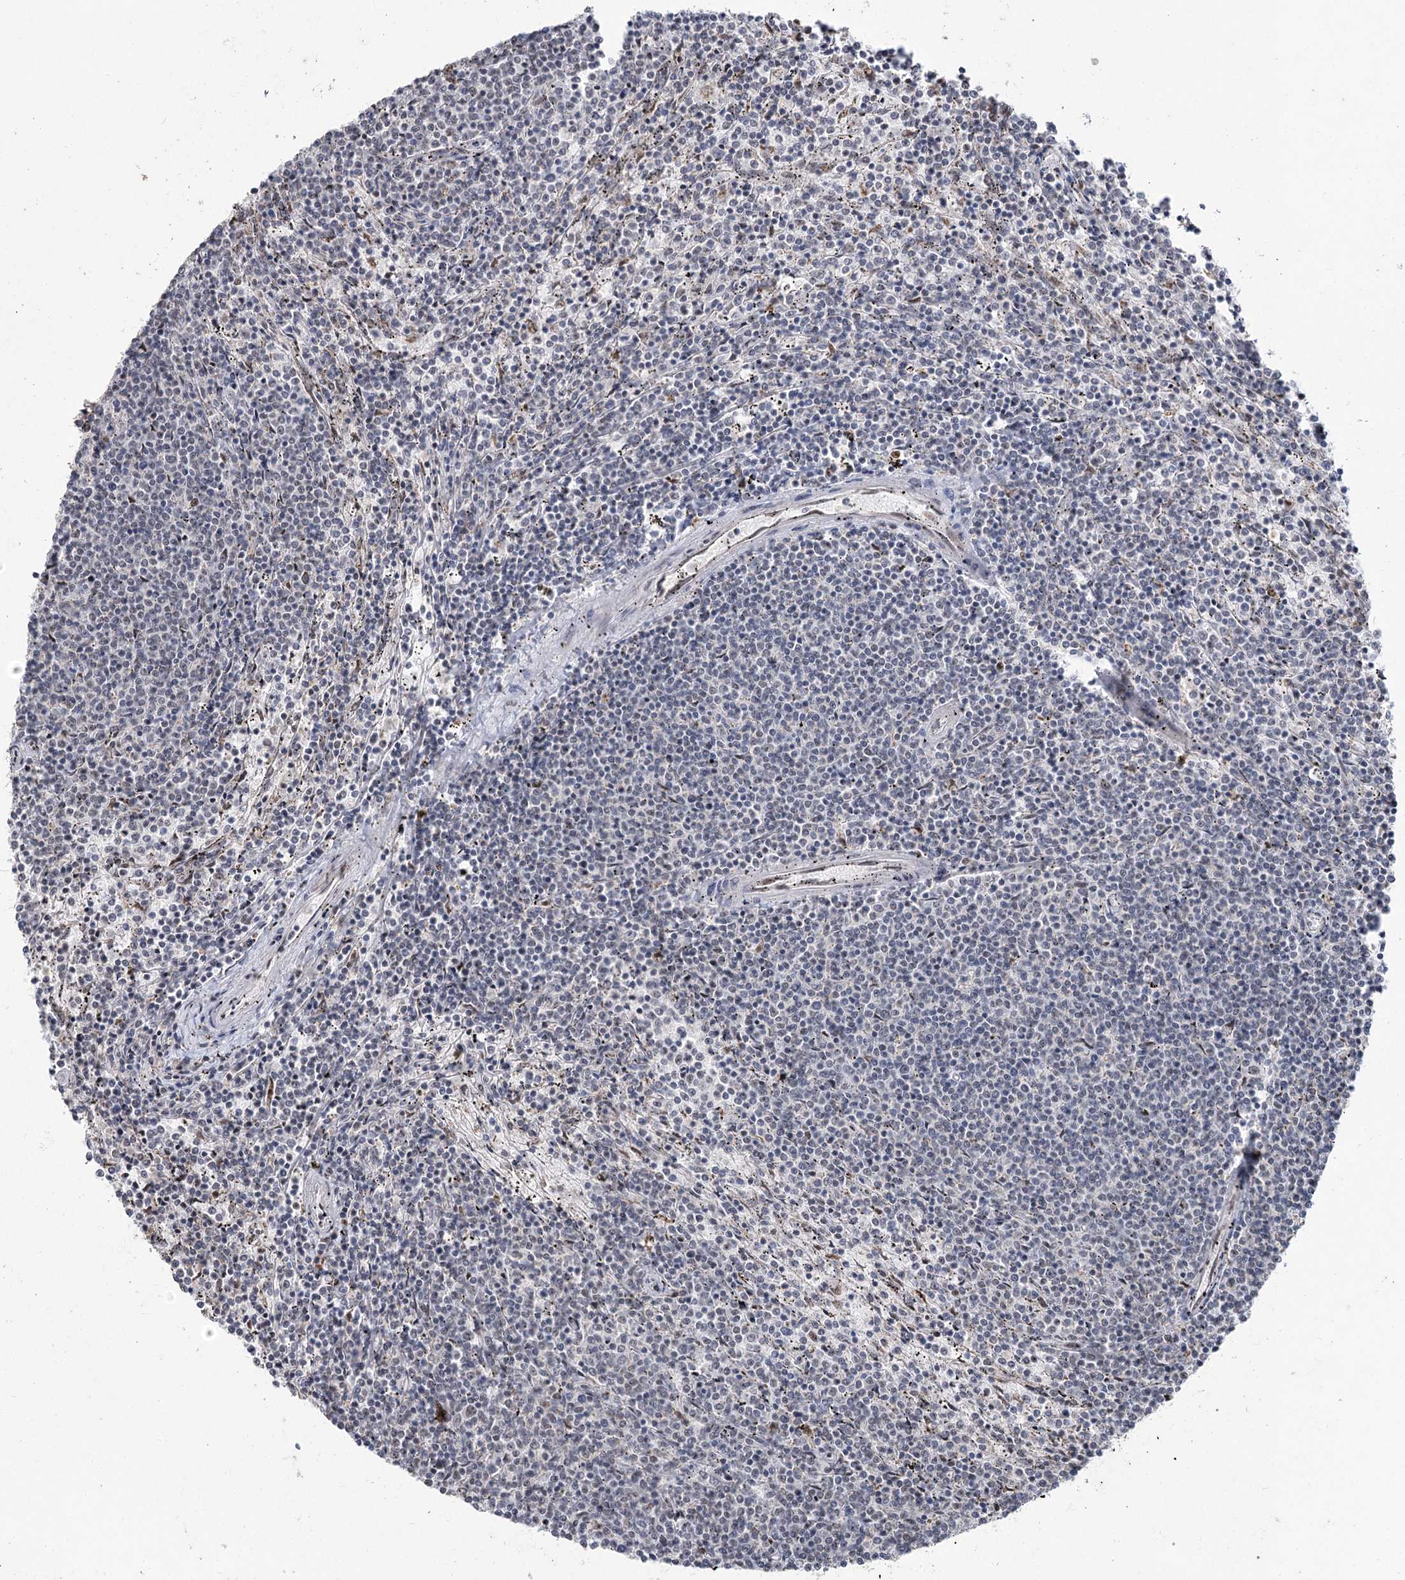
{"staining": {"intensity": "negative", "quantity": "none", "location": "none"}, "tissue": "lymphoma", "cell_type": "Tumor cells", "image_type": "cancer", "snomed": [{"axis": "morphology", "description": "Malignant lymphoma, non-Hodgkin's type, Low grade"}, {"axis": "topography", "description": "Spleen"}], "caption": "The image displays no significant positivity in tumor cells of lymphoma.", "gene": "RUFY4", "patient": {"sex": "female", "age": 50}}